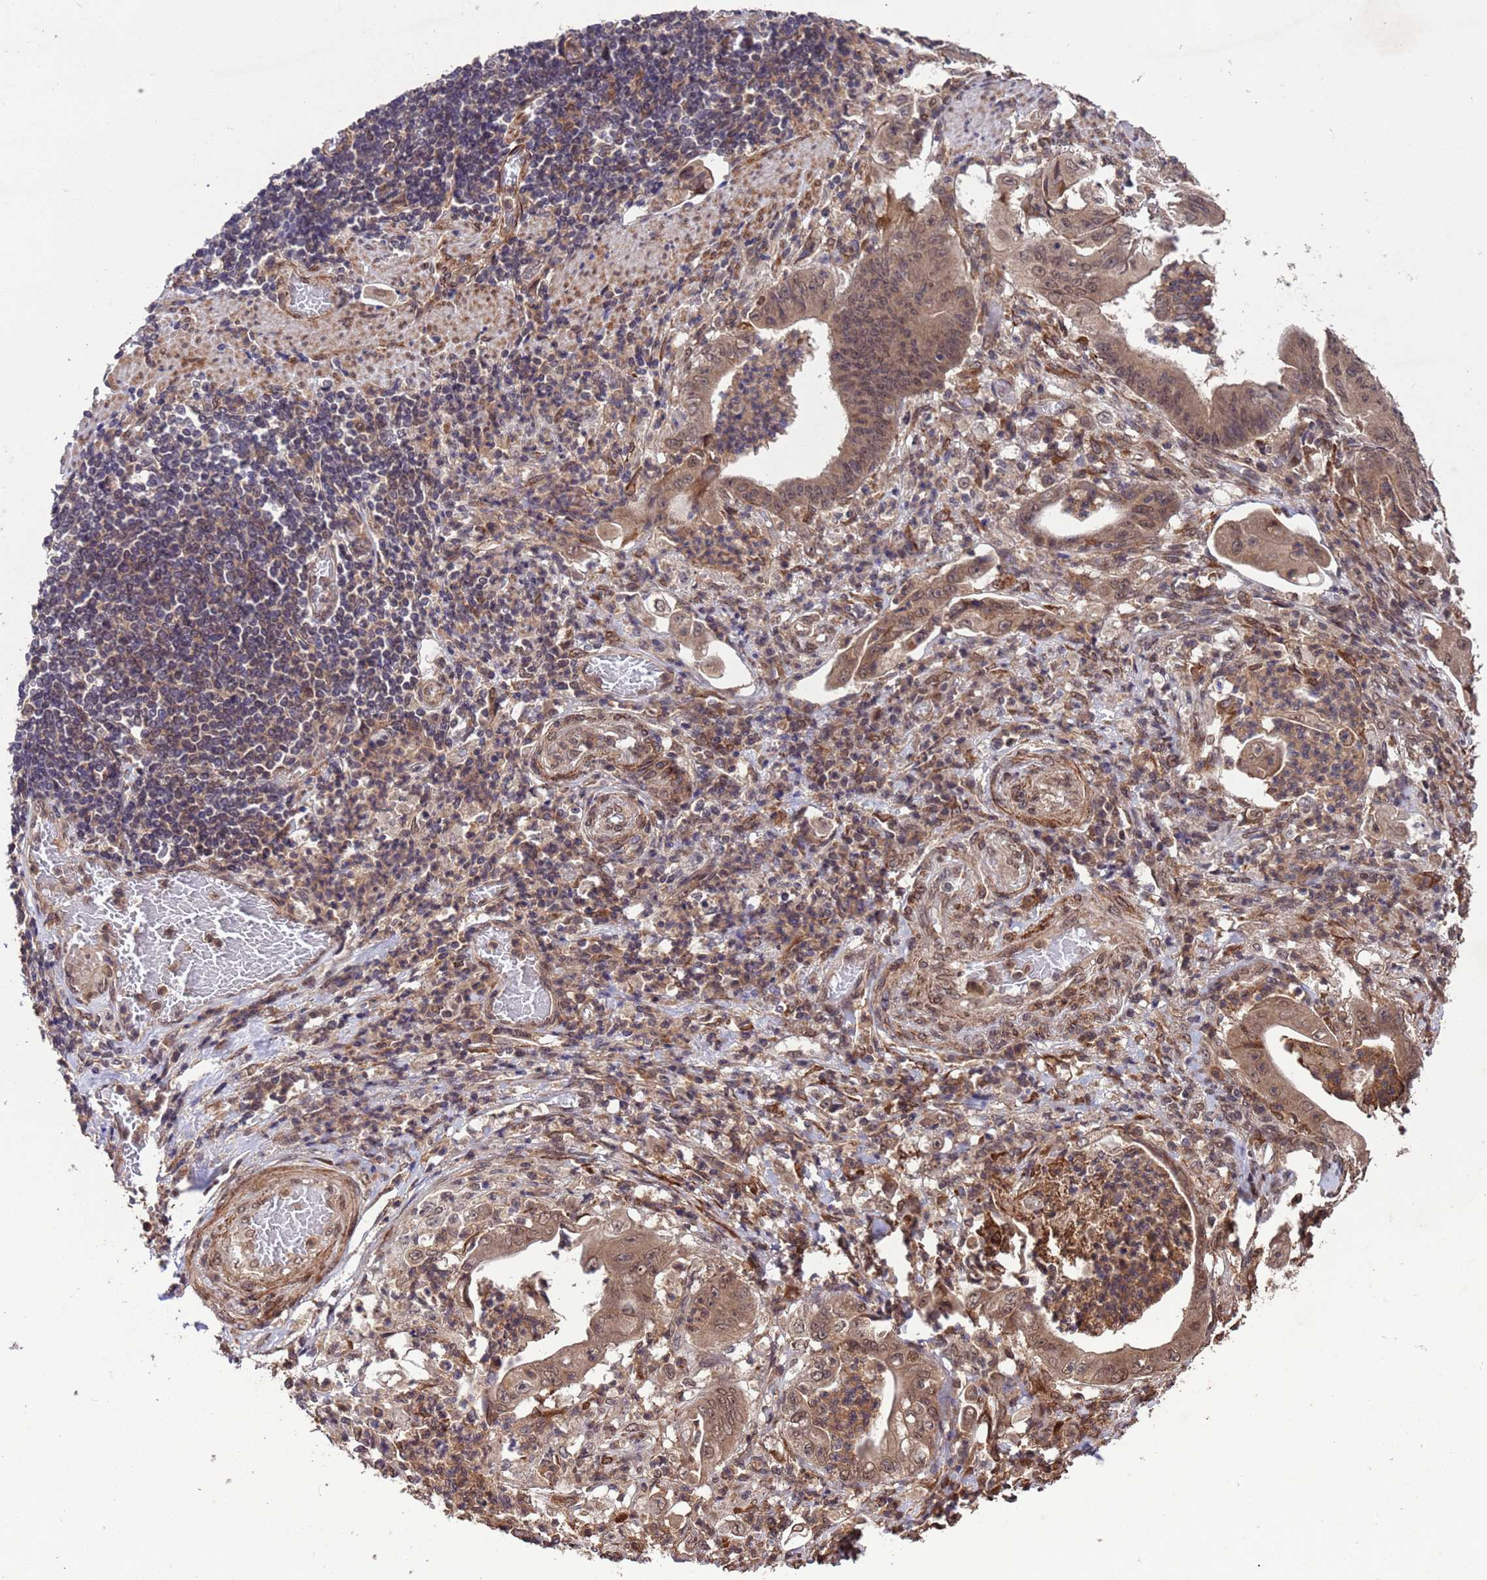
{"staining": {"intensity": "moderate", "quantity": ">75%", "location": "cytoplasmic/membranous,nuclear"}, "tissue": "stomach cancer", "cell_type": "Tumor cells", "image_type": "cancer", "snomed": [{"axis": "morphology", "description": "Adenocarcinoma, NOS"}, {"axis": "topography", "description": "Stomach"}], "caption": "Protein analysis of adenocarcinoma (stomach) tissue exhibits moderate cytoplasmic/membranous and nuclear staining in approximately >75% of tumor cells.", "gene": "VSTM4", "patient": {"sex": "female", "age": 73}}